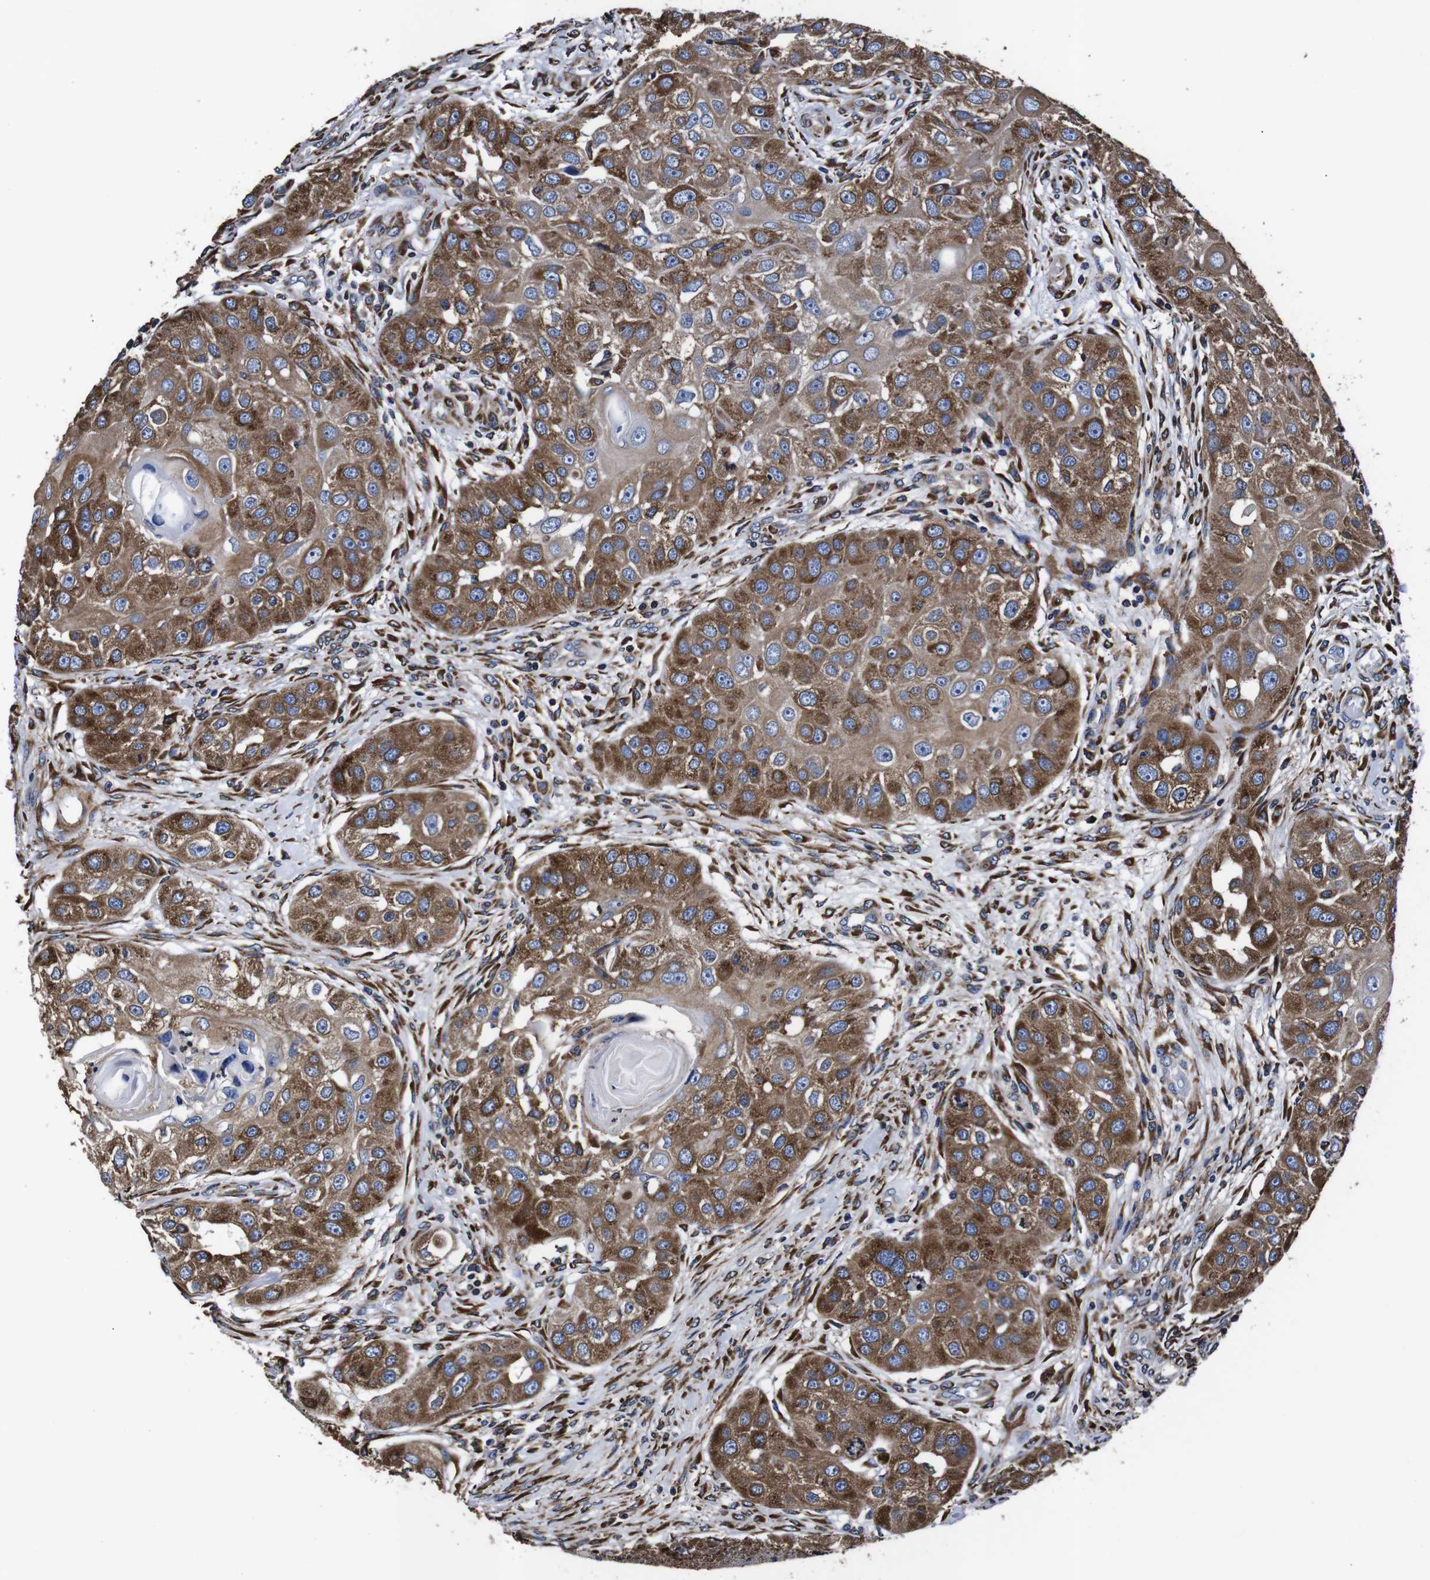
{"staining": {"intensity": "moderate", "quantity": ">75%", "location": "cytoplasmic/membranous"}, "tissue": "head and neck cancer", "cell_type": "Tumor cells", "image_type": "cancer", "snomed": [{"axis": "morphology", "description": "Normal tissue, NOS"}, {"axis": "morphology", "description": "Squamous cell carcinoma, NOS"}, {"axis": "topography", "description": "Skeletal muscle"}, {"axis": "topography", "description": "Head-Neck"}], "caption": "Moderate cytoplasmic/membranous positivity is seen in approximately >75% of tumor cells in head and neck squamous cell carcinoma. (DAB IHC, brown staining for protein, blue staining for nuclei).", "gene": "PPIB", "patient": {"sex": "male", "age": 51}}